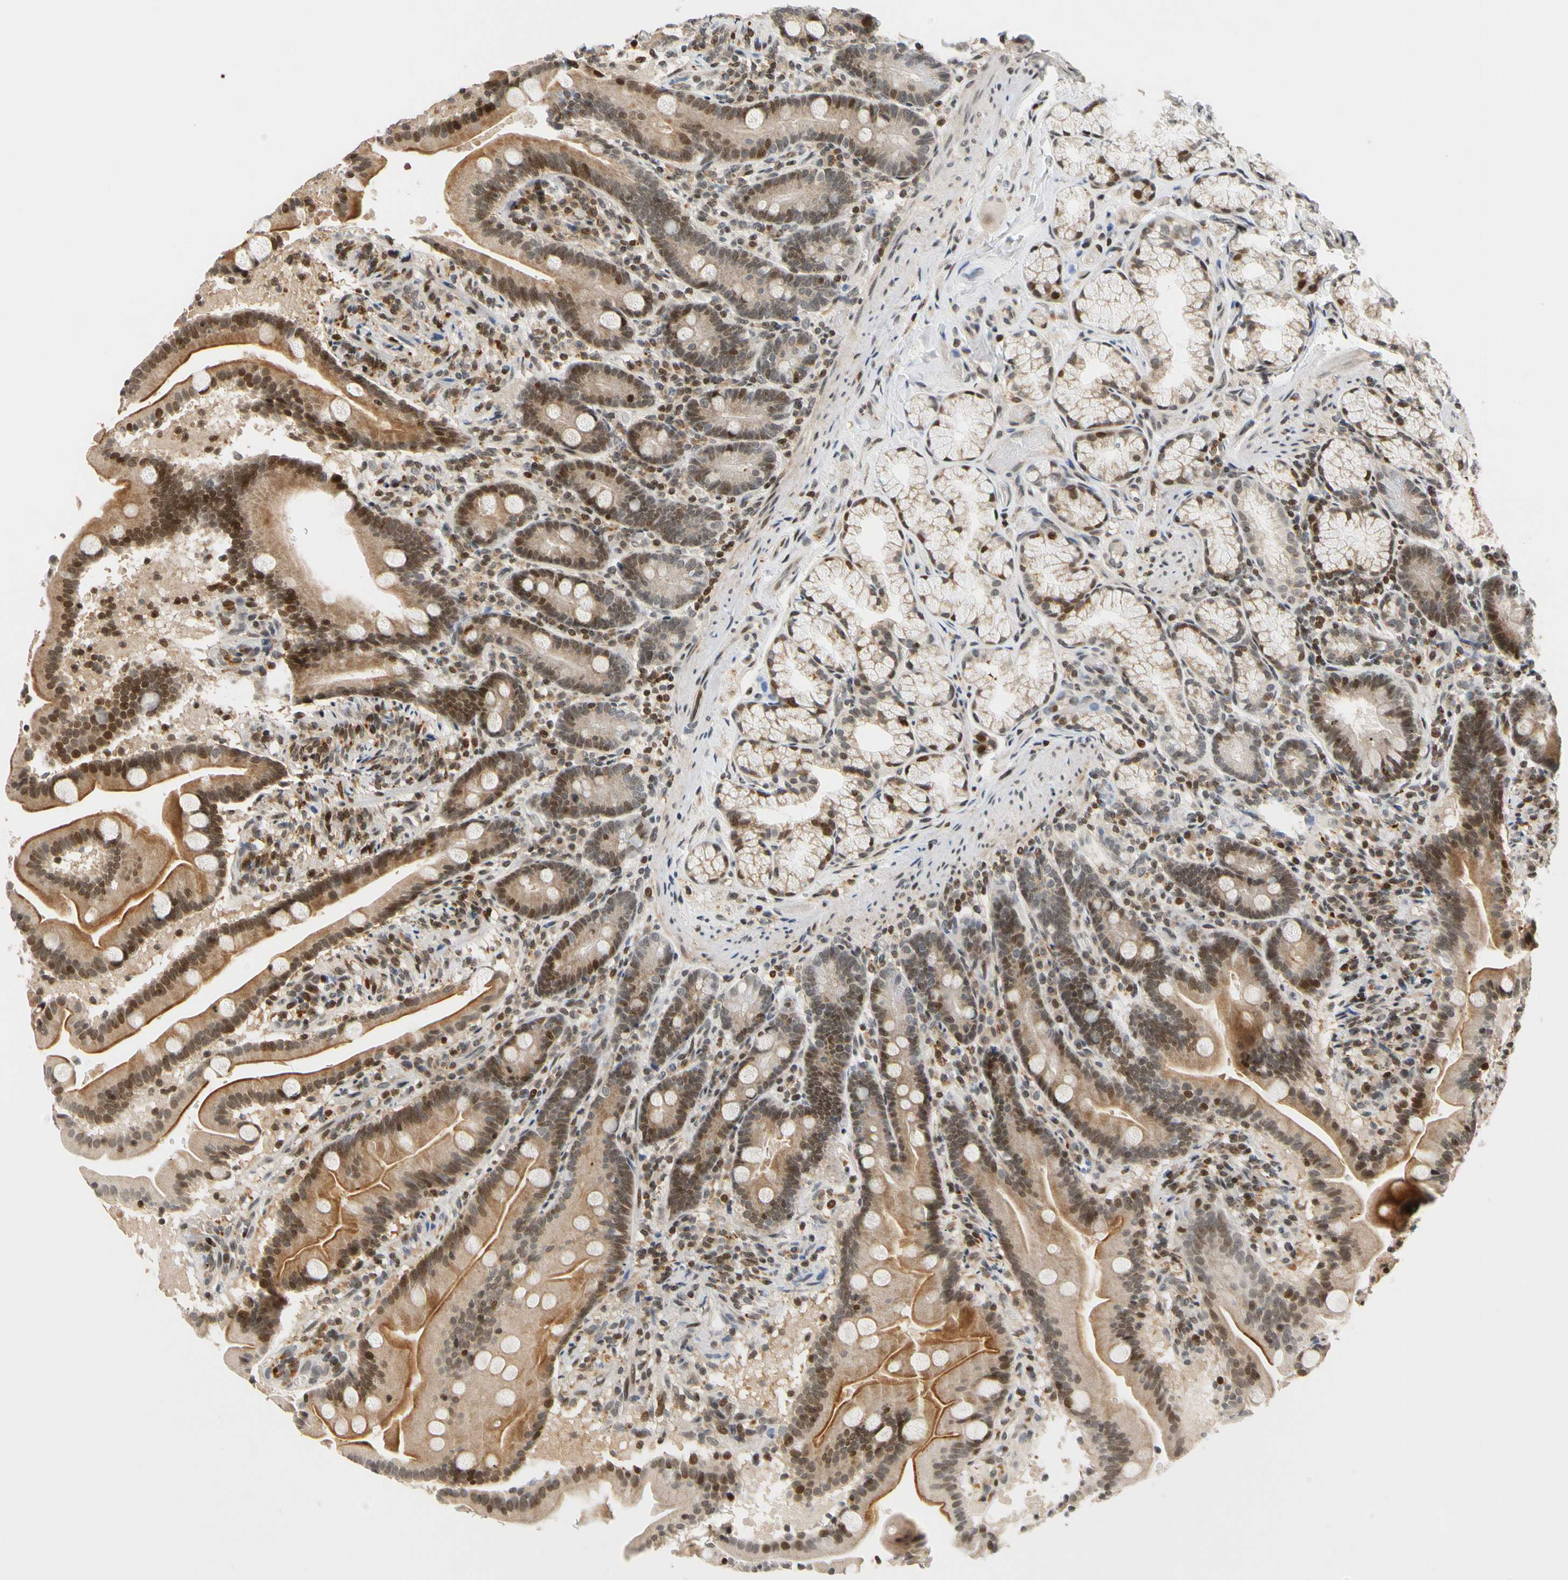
{"staining": {"intensity": "moderate", "quantity": ">75%", "location": "cytoplasmic/membranous,nuclear"}, "tissue": "duodenum", "cell_type": "Glandular cells", "image_type": "normal", "snomed": [{"axis": "morphology", "description": "Normal tissue, NOS"}, {"axis": "topography", "description": "Duodenum"}], "caption": "Immunohistochemical staining of benign duodenum shows medium levels of moderate cytoplasmic/membranous,nuclear positivity in about >75% of glandular cells. The staining was performed using DAB, with brown indicating positive protein expression. Nuclei are stained blue with hematoxylin.", "gene": "CDK7", "patient": {"sex": "male", "age": 54}}